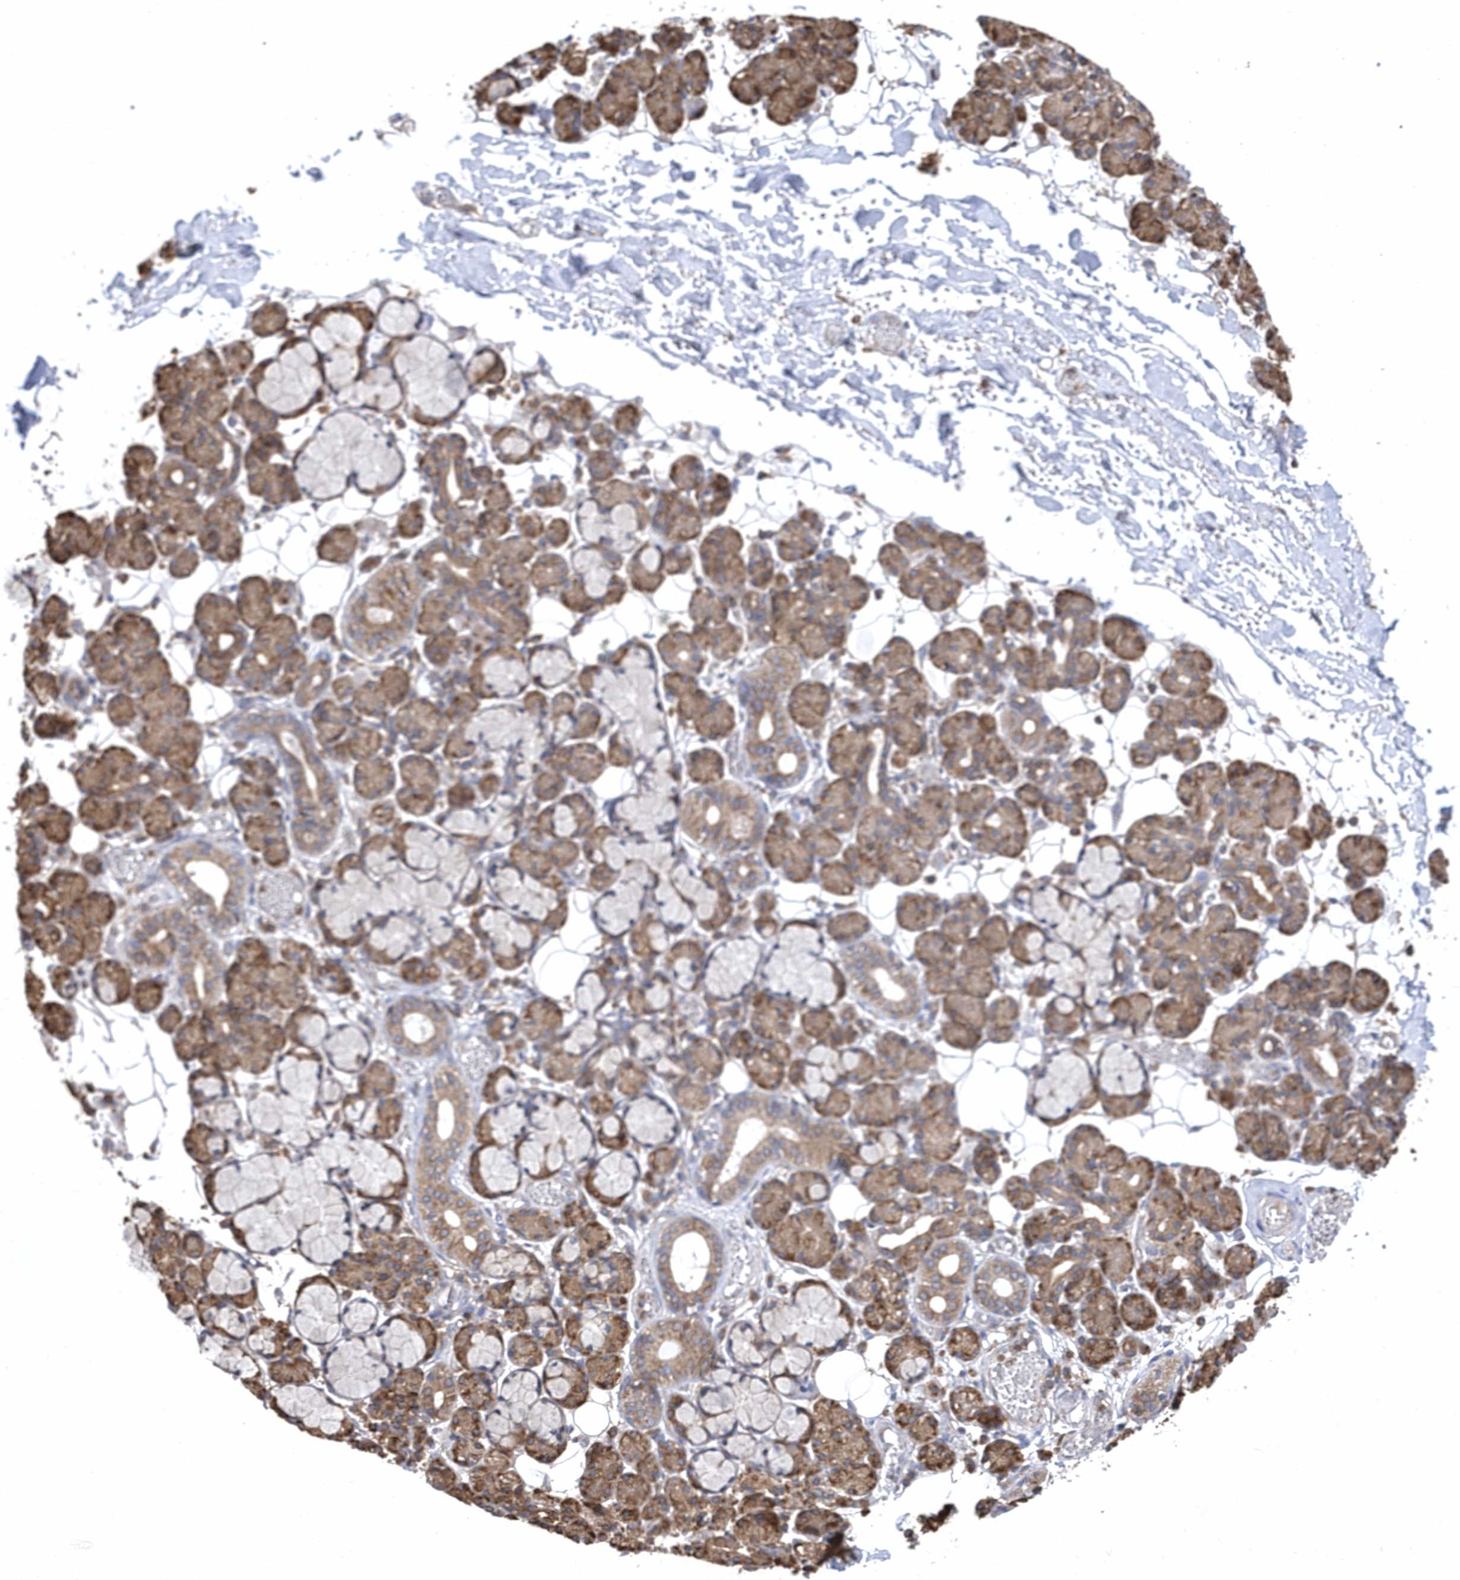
{"staining": {"intensity": "moderate", "quantity": ">75%", "location": "cytoplasmic/membranous"}, "tissue": "salivary gland", "cell_type": "Glandular cells", "image_type": "normal", "snomed": [{"axis": "morphology", "description": "Normal tissue, NOS"}, {"axis": "topography", "description": "Salivary gland"}], "caption": "Glandular cells display moderate cytoplasmic/membranous staining in approximately >75% of cells in unremarkable salivary gland.", "gene": "VAMP7", "patient": {"sex": "male", "age": 63}}